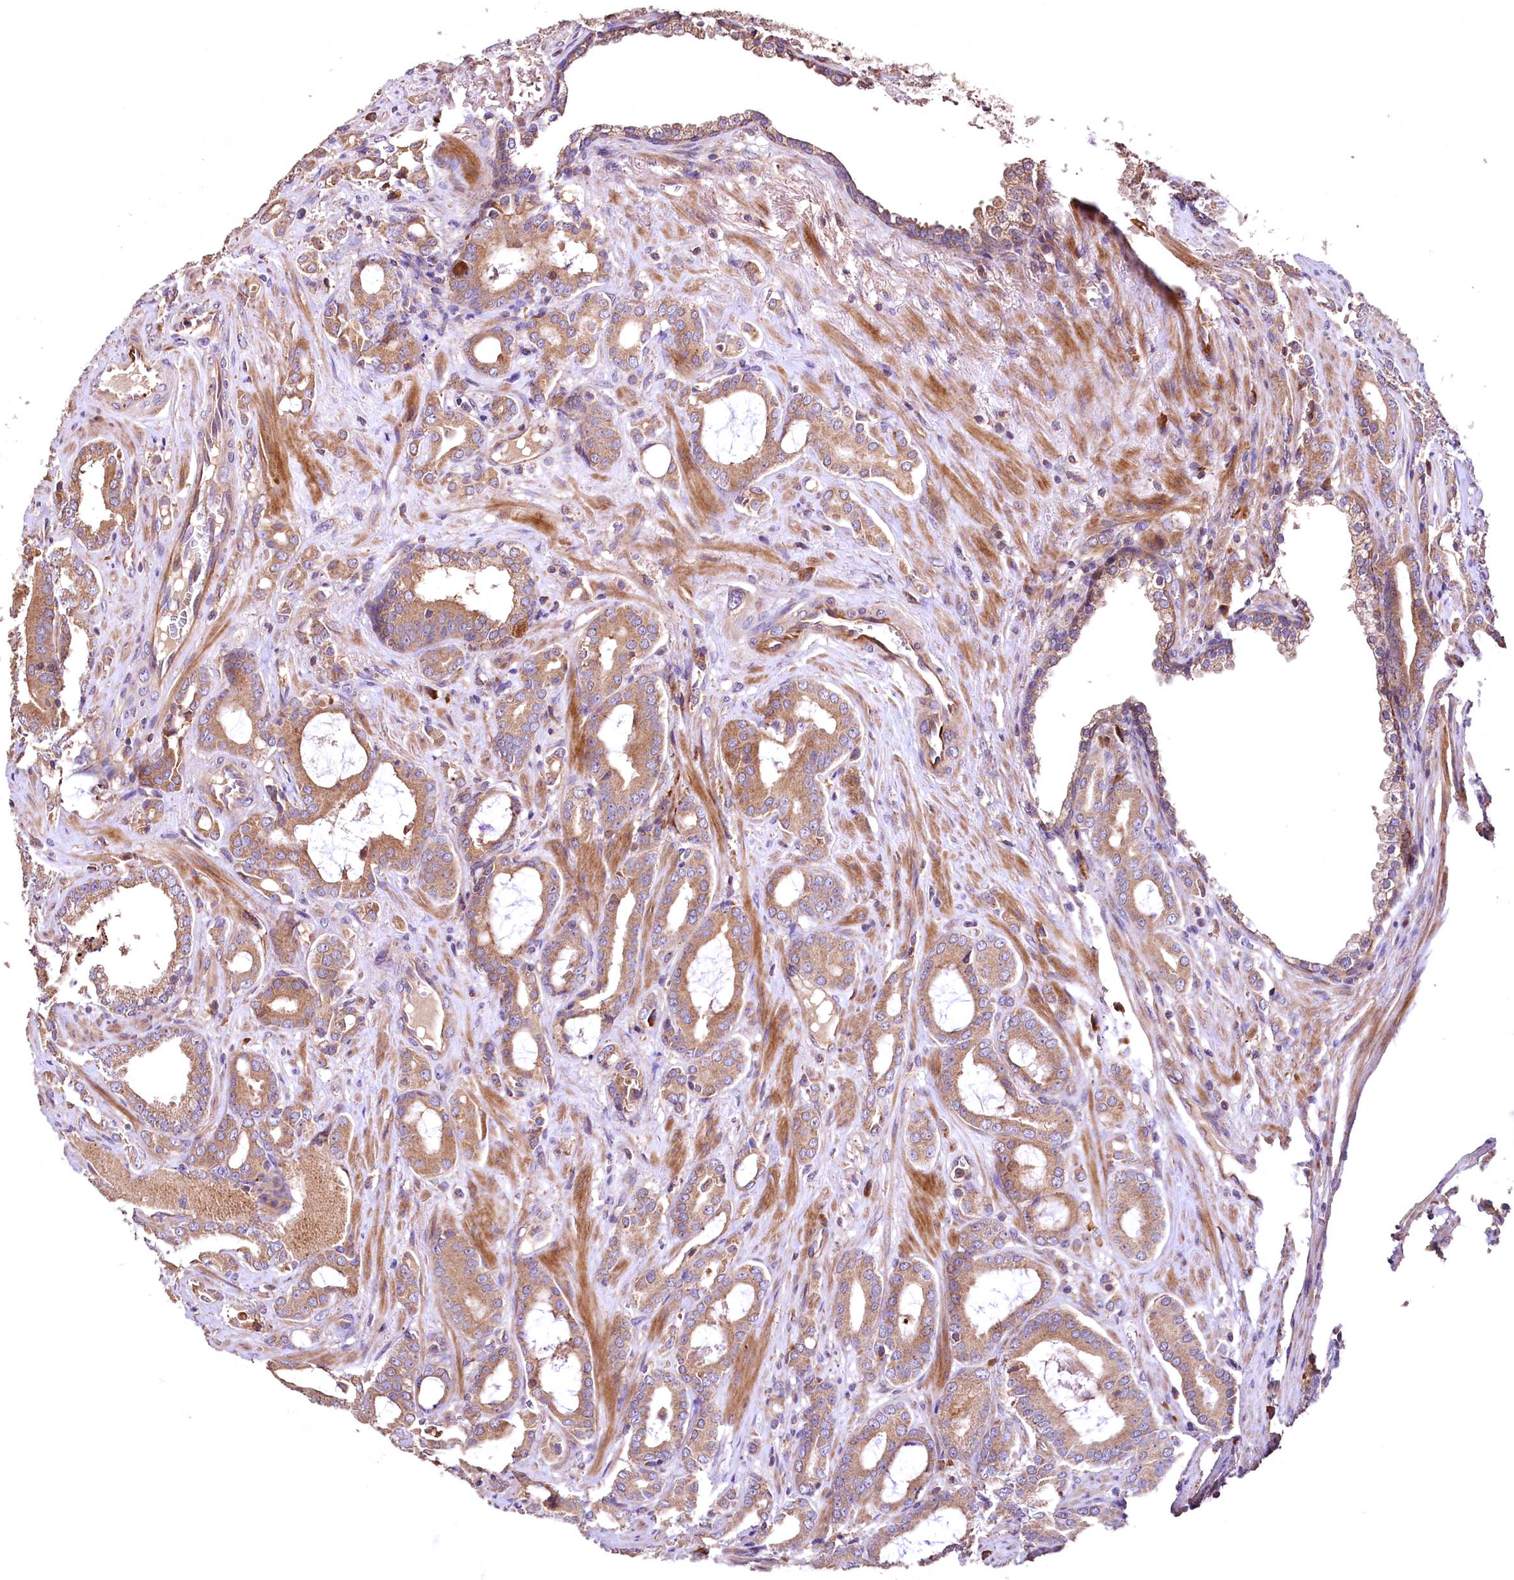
{"staining": {"intensity": "moderate", "quantity": ">75%", "location": "cytoplasmic/membranous"}, "tissue": "prostate cancer", "cell_type": "Tumor cells", "image_type": "cancer", "snomed": [{"axis": "morphology", "description": "Adenocarcinoma, High grade"}, {"axis": "topography", "description": "Prostate"}], "caption": "Human adenocarcinoma (high-grade) (prostate) stained with a protein marker reveals moderate staining in tumor cells.", "gene": "RASSF1", "patient": {"sex": "male", "age": 72}}